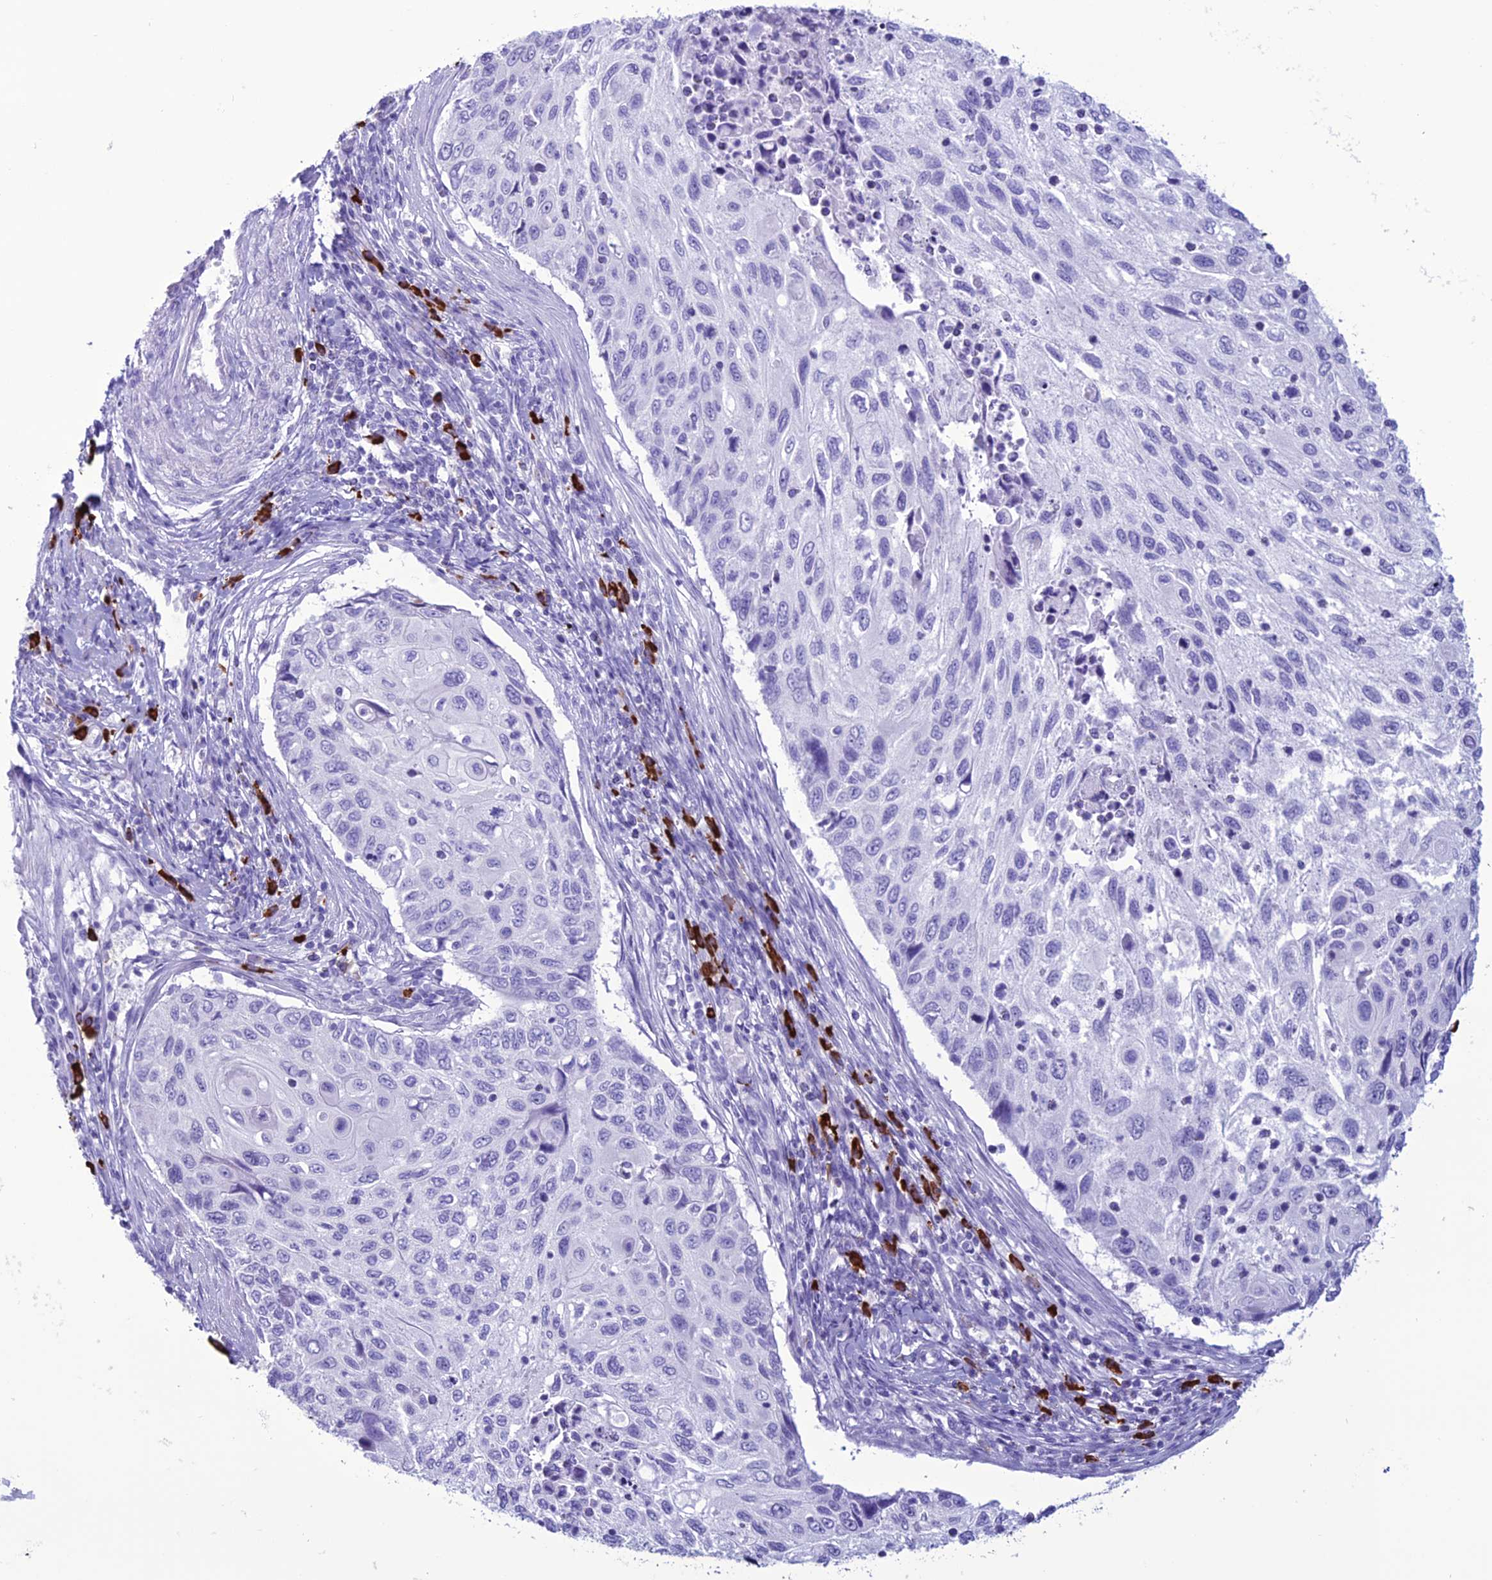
{"staining": {"intensity": "negative", "quantity": "none", "location": "none"}, "tissue": "cervical cancer", "cell_type": "Tumor cells", "image_type": "cancer", "snomed": [{"axis": "morphology", "description": "Squamous cell carcinoma, NOS"}, {"axis": "topography", "description": "Cervix"}], "caption": "This image is of cervical cancer (squamous cell carcinoma) stained with immunohistochemistry to label a protein in brown with the nuclei are counter-stained blue. There is no expression in tumor cells.", "gene": "MZB1", "patient": {"sex": "female", "age": 70}}